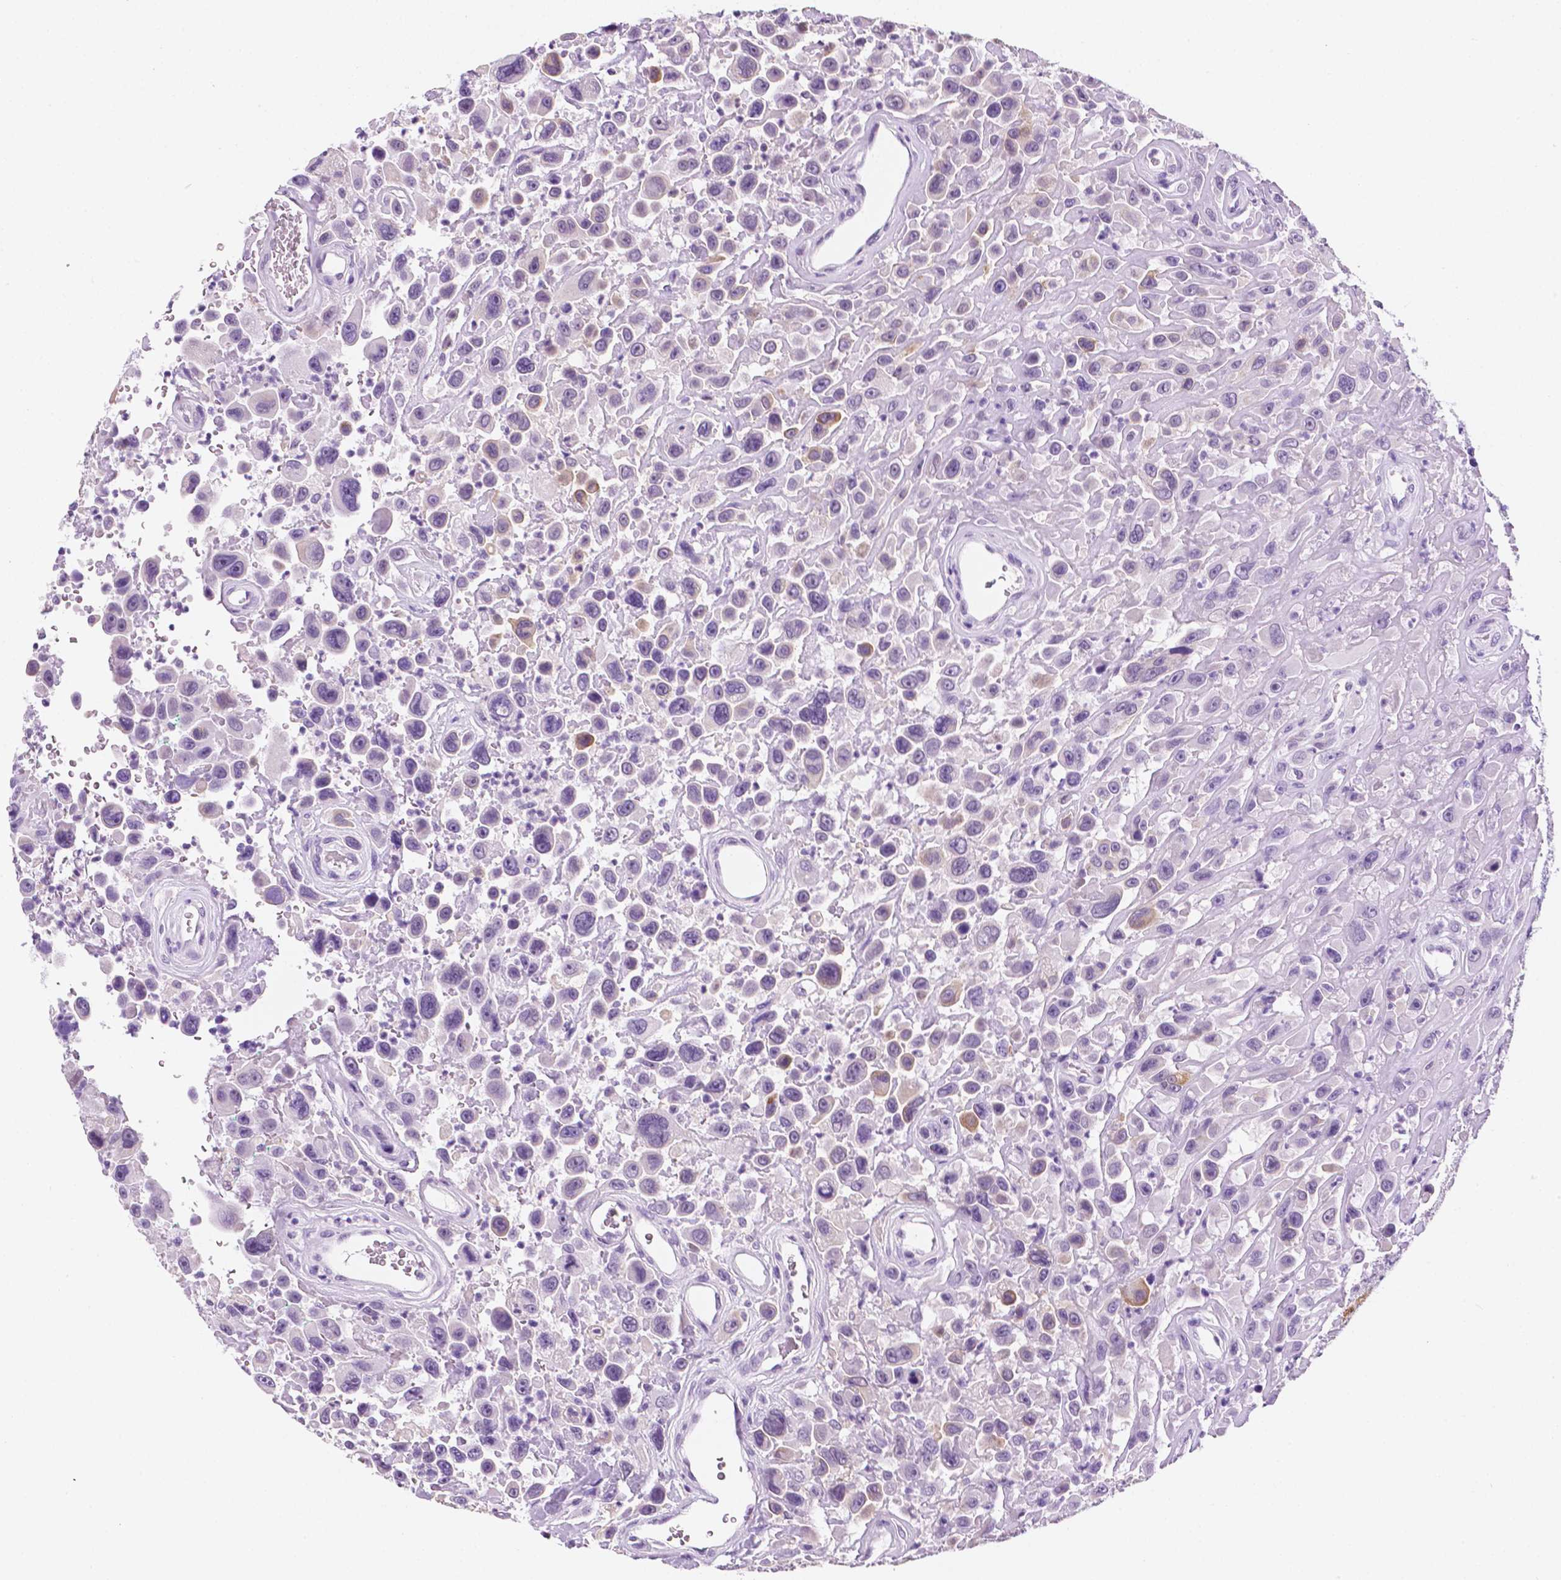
{"staining": {"intensity": "weak", "quantity": "<25%", "location": "cytoplasmic/membranous"}, "tissue": "urothelial cancer", "cell_type": "Tumor cells", "image_type": "cancer", "snomed": [{"axis": "morphology", "description": "Urothelial carcinoma, High grade"}, {"axis": "topography", "description": "Urinary bladder"}], "caption": "This is an immunohistochemistry image of urothelial cancer. There is no positivity in tumor cells.", "gene": "PPL", "patient": {"sex": "male", "age": 53}}